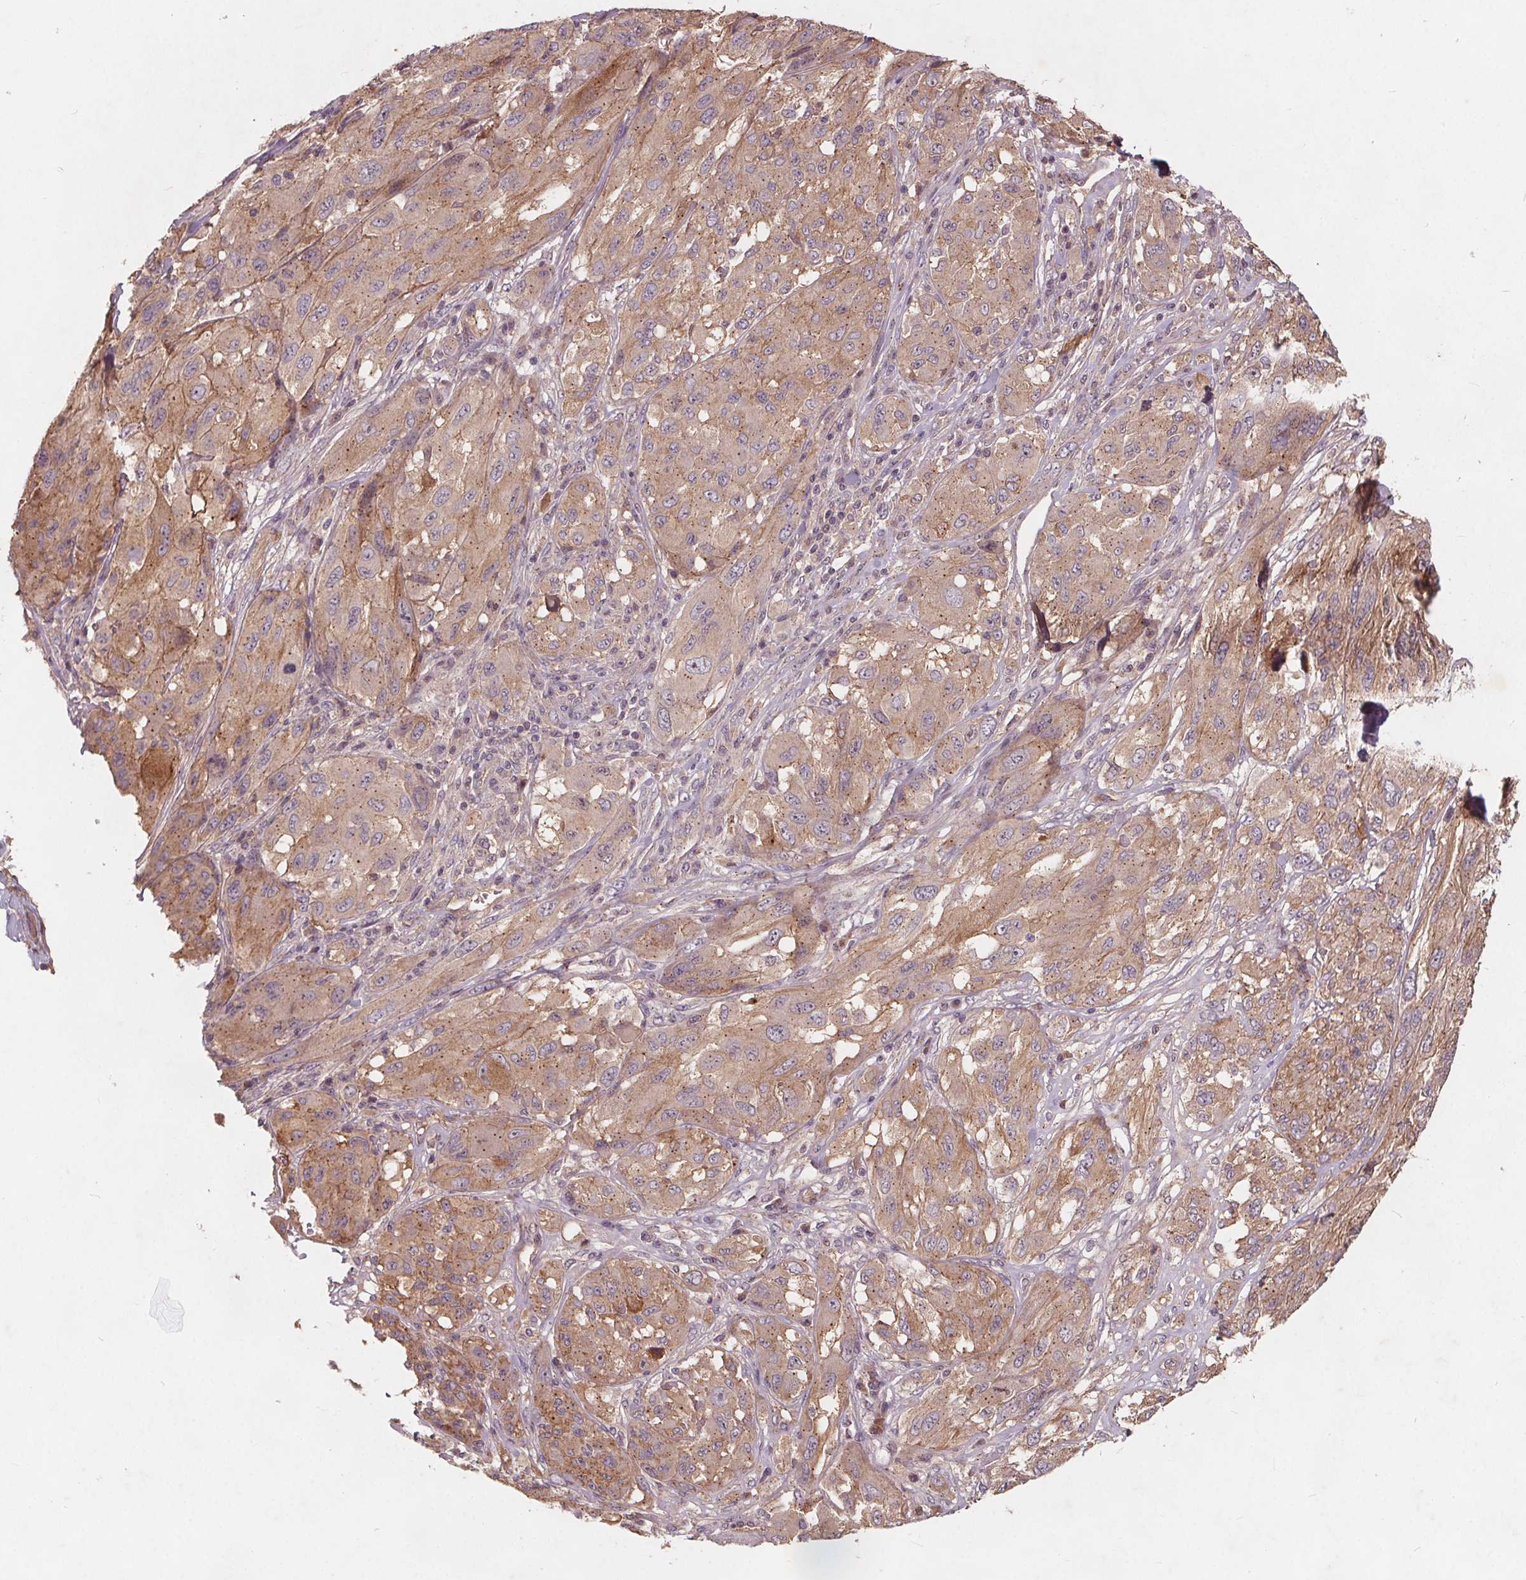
{"staining": {"intensity": "weak", "quantity": ">75%", "location": "cytoplasmic/membranous"}, "tissue": "melanoma", "cell_type": "Tumor cells", "image_type": "cancer", "snomed": [{"axis": "morphology", "description": "Malignant melanoma, NOS"}, {"axis": "topography", "description": "Skin"}], "caption": "Brown immunohistochemical staining in melanoma displays weak cytoplasmic/membranous expression in about >75% of tumor cells. (IHC, brightfield microscopy, high magnification).", "gene": "CSNK1G2", "patient": {"sex": "female", "age": 91}}